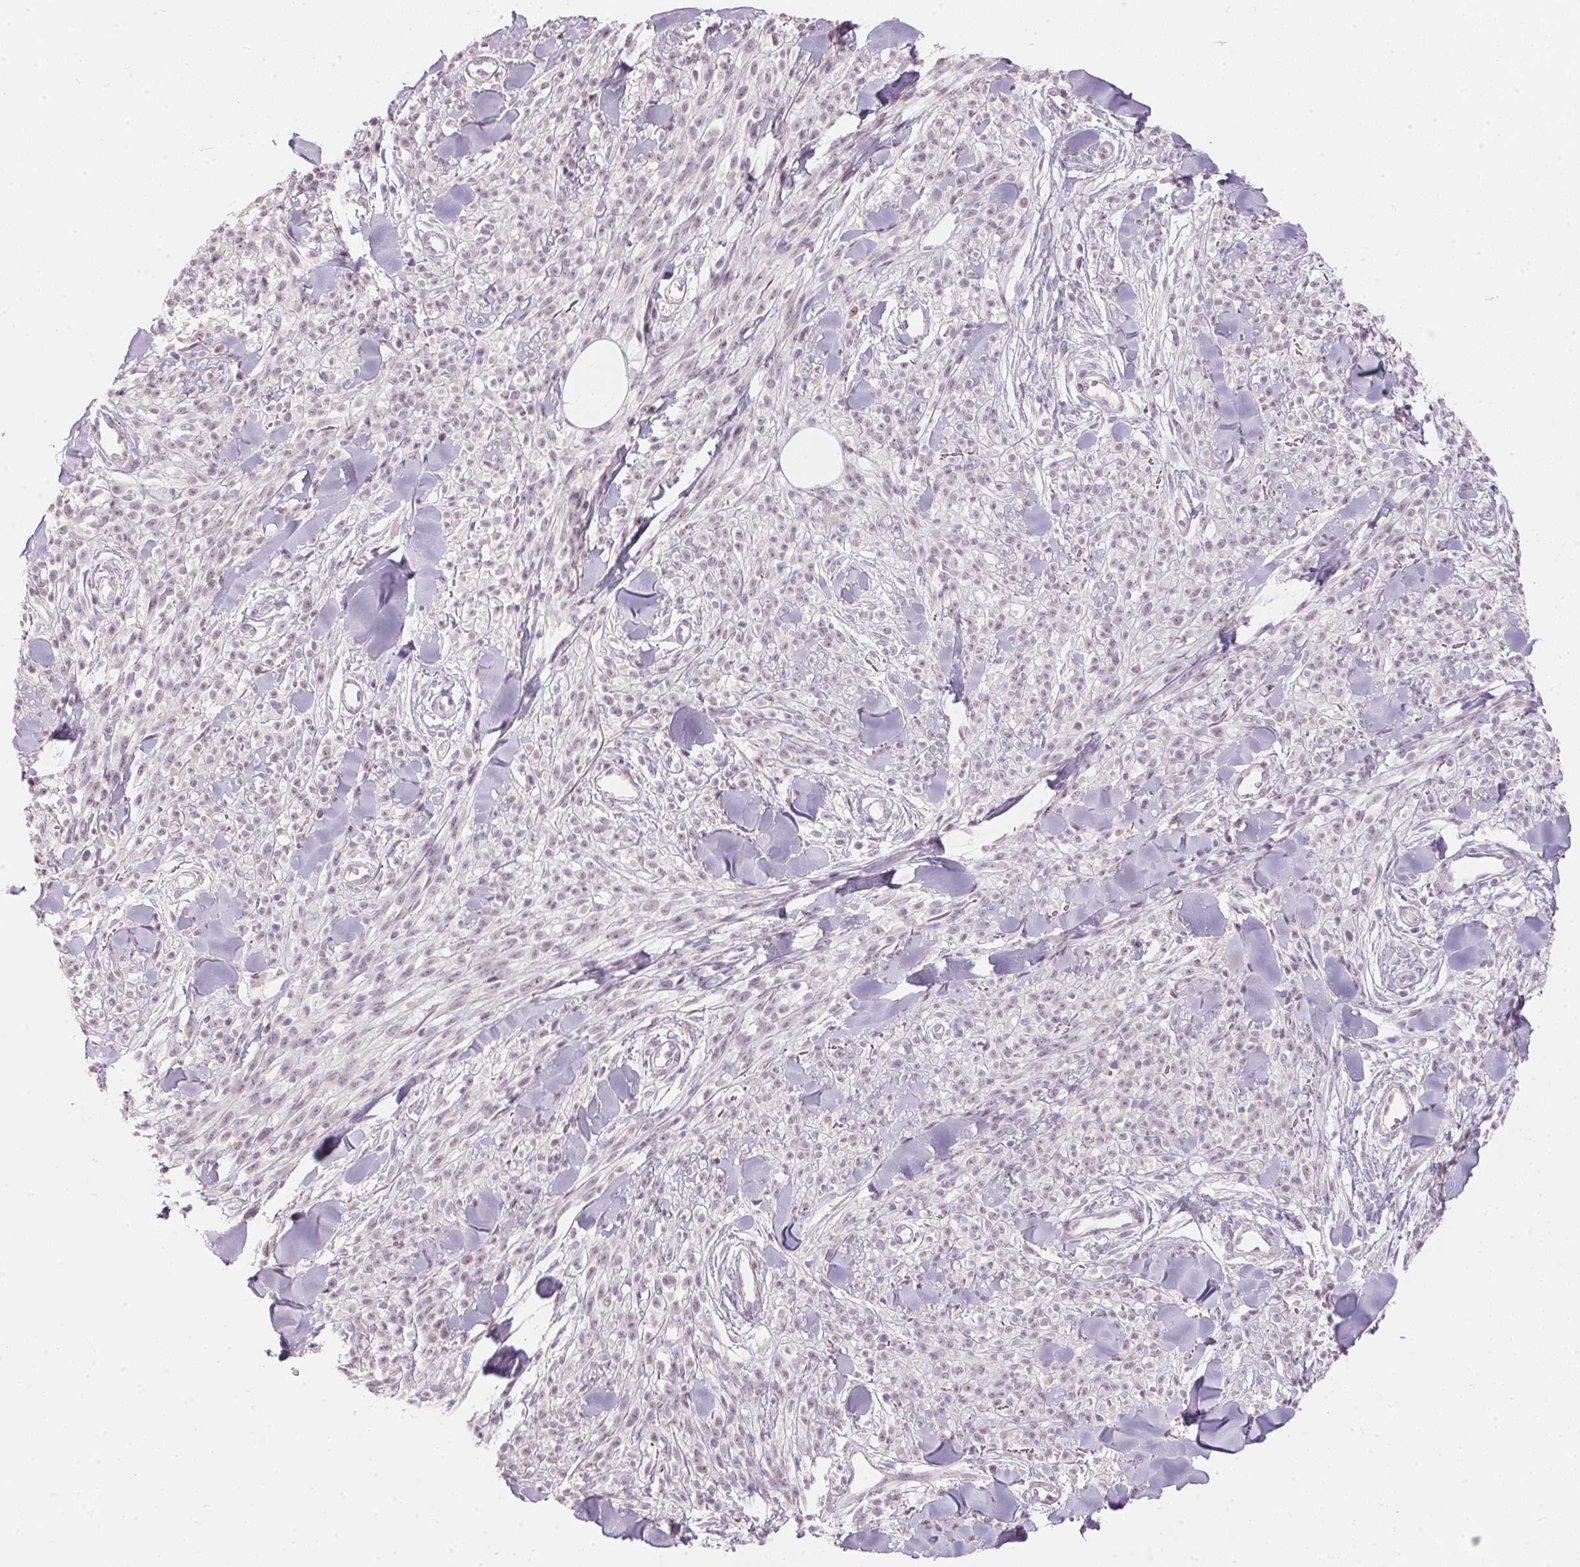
{"staining": {"intensity": "weak", "quantity": "<25%", "location": "nuclear"}, "tissue": "melanoma", "cell_type": "Tumor cells", "image_type": "cancer", "snomed": [{"axis": "morphology", "description": "Malignant melanoma, NOS"}, {"axis": "topography", "description": "Skin"}, {"axis": "topography", "description": "Skin of trunk"}], "caption": "This is an immunohistochemistry micrograph of human malignant melanoma. There is no positivity in tumor cells.", "gene": "GDAP1L1", "patient": {"sex": "male", "age": 74}}